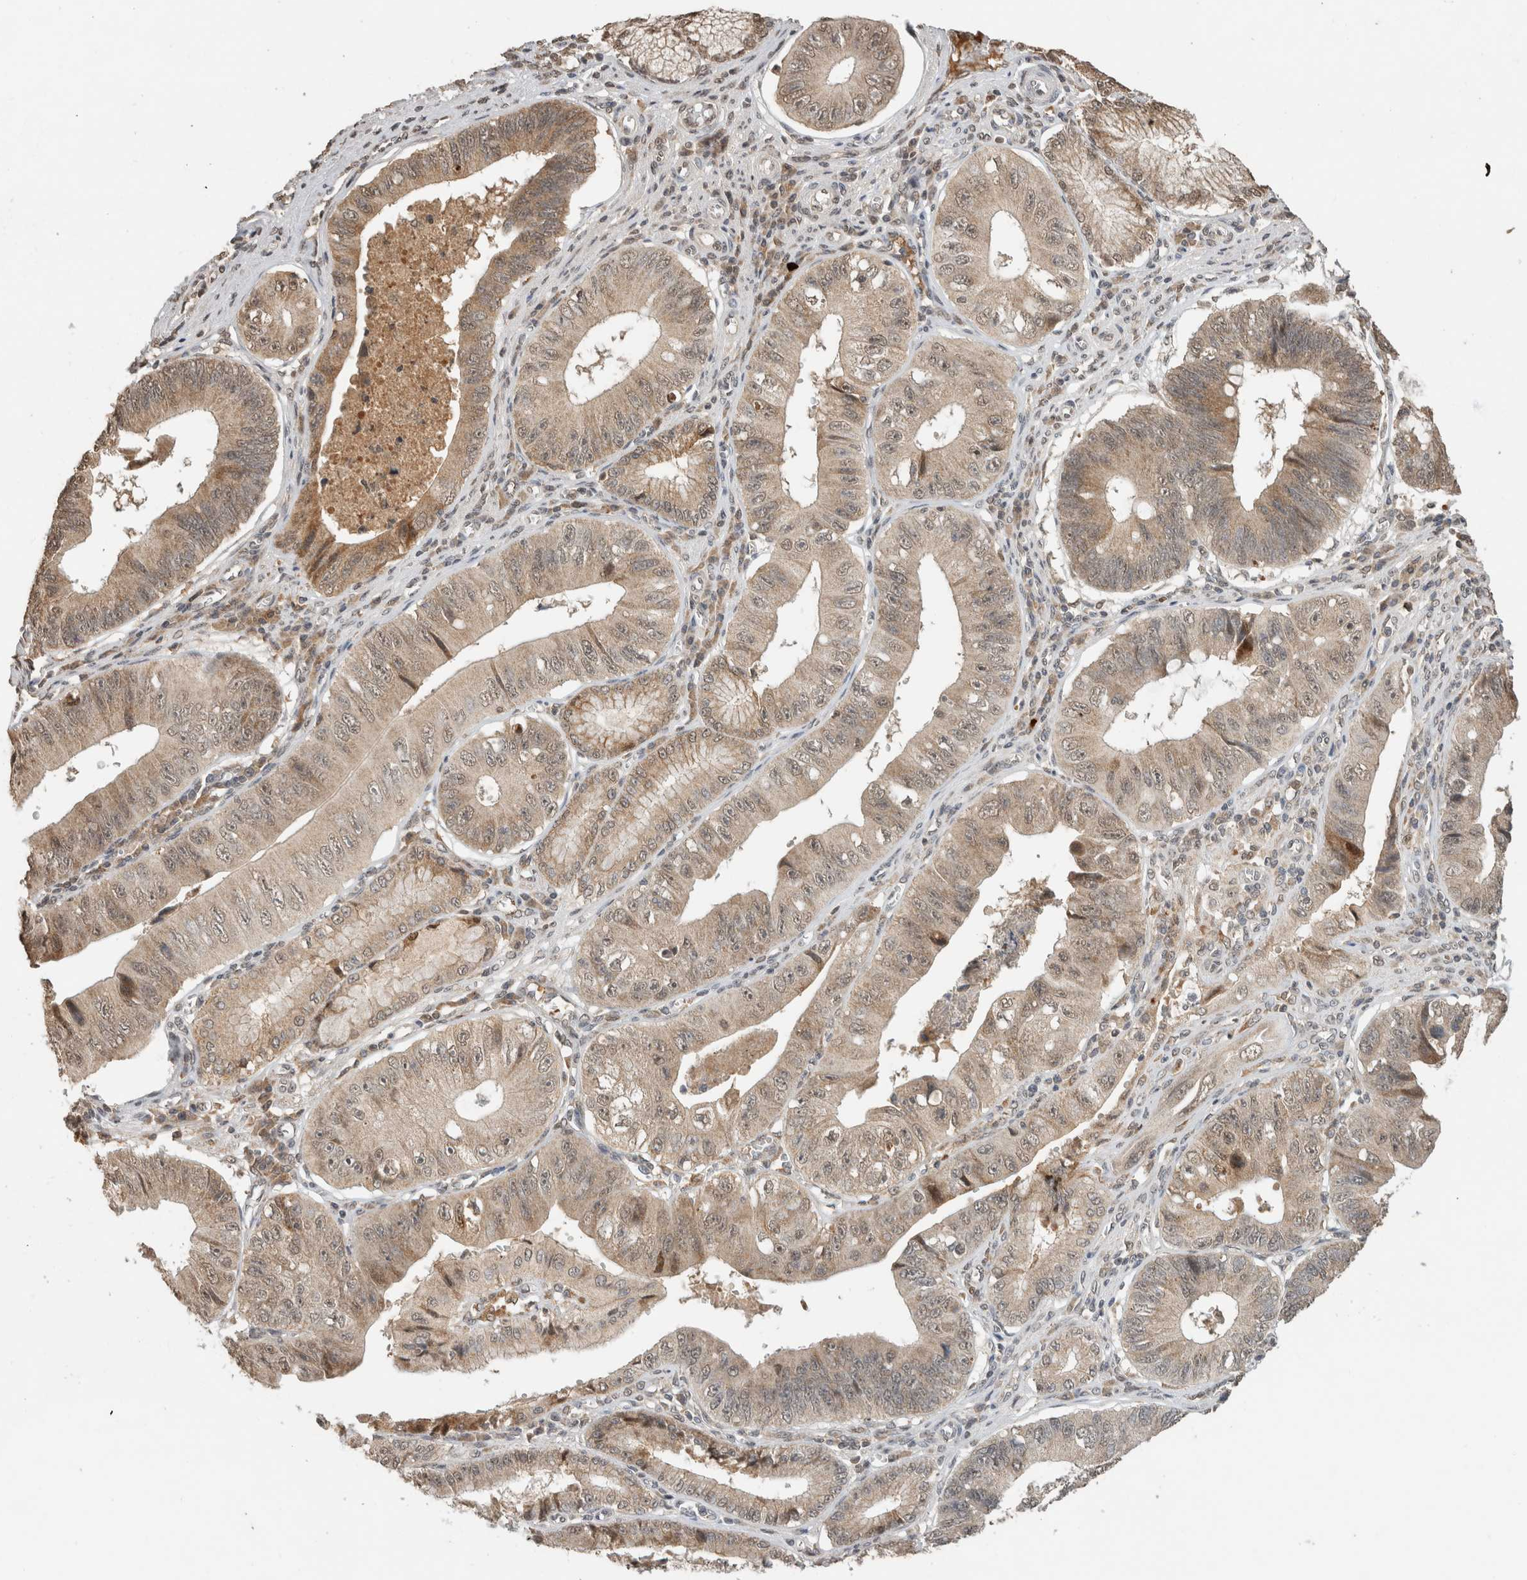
{"staining": {"intensity": "moderate", "quantity": ">75%", "location": "cytoplasmic/membranous"}, "tissue": "stomach cancer", "cell_type": "Tumor cells", "image_type": "cancer", "snomed": [{"axis": "morphology", "description": "Adenocarcinoma, NOS"}, {"axis": "topography", "description": "Stomach"}], "caption": "Protein analysis of stomach adenocarcinoma tissue exhibits moderate cytoplasmic/membranous positivity in about >75% of tumor cells.", "gene": "FAM3A", "patient": {"sex": "male", "age": 59}}